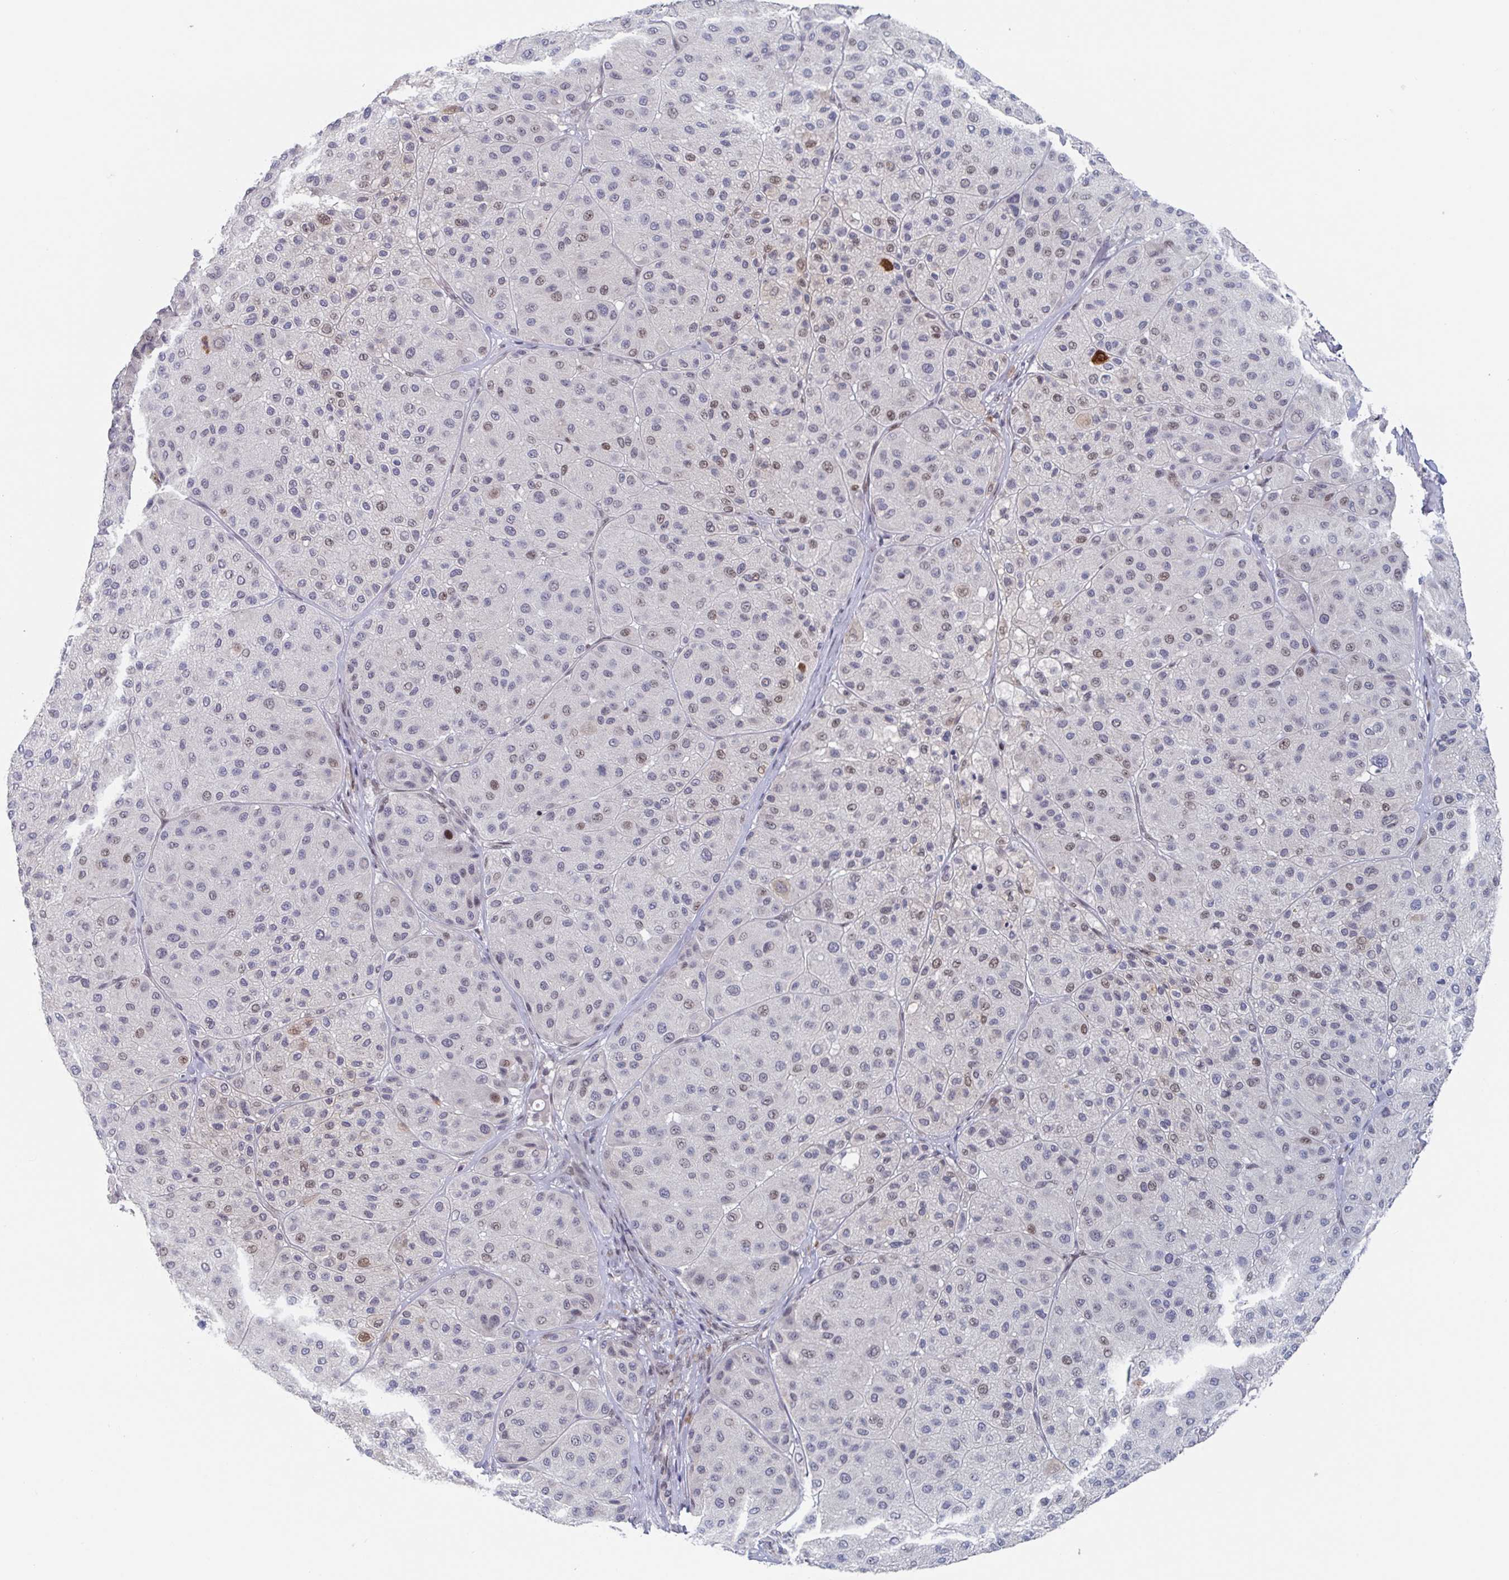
{"staining": {"intensity": "moderate", "quantity": "<25%", "location": "nuclear"}, "tissue": "melanoma", "cell_type": "Tumor cells", "image_type": "cancer", "snomed": [{"axis": "morphology", "description": "Malignant melanoma, Metastatic site"}, {"axis": "topography", "description": "Smooth muscle"}], "caption": "This is a micrograph of IHC staining of malignant melanoma (metastatic site), which shows moderate staining in the nuclear of tumor cells.", "gene": "RNF212", "patient": {"sex": "male", "age": 41}}